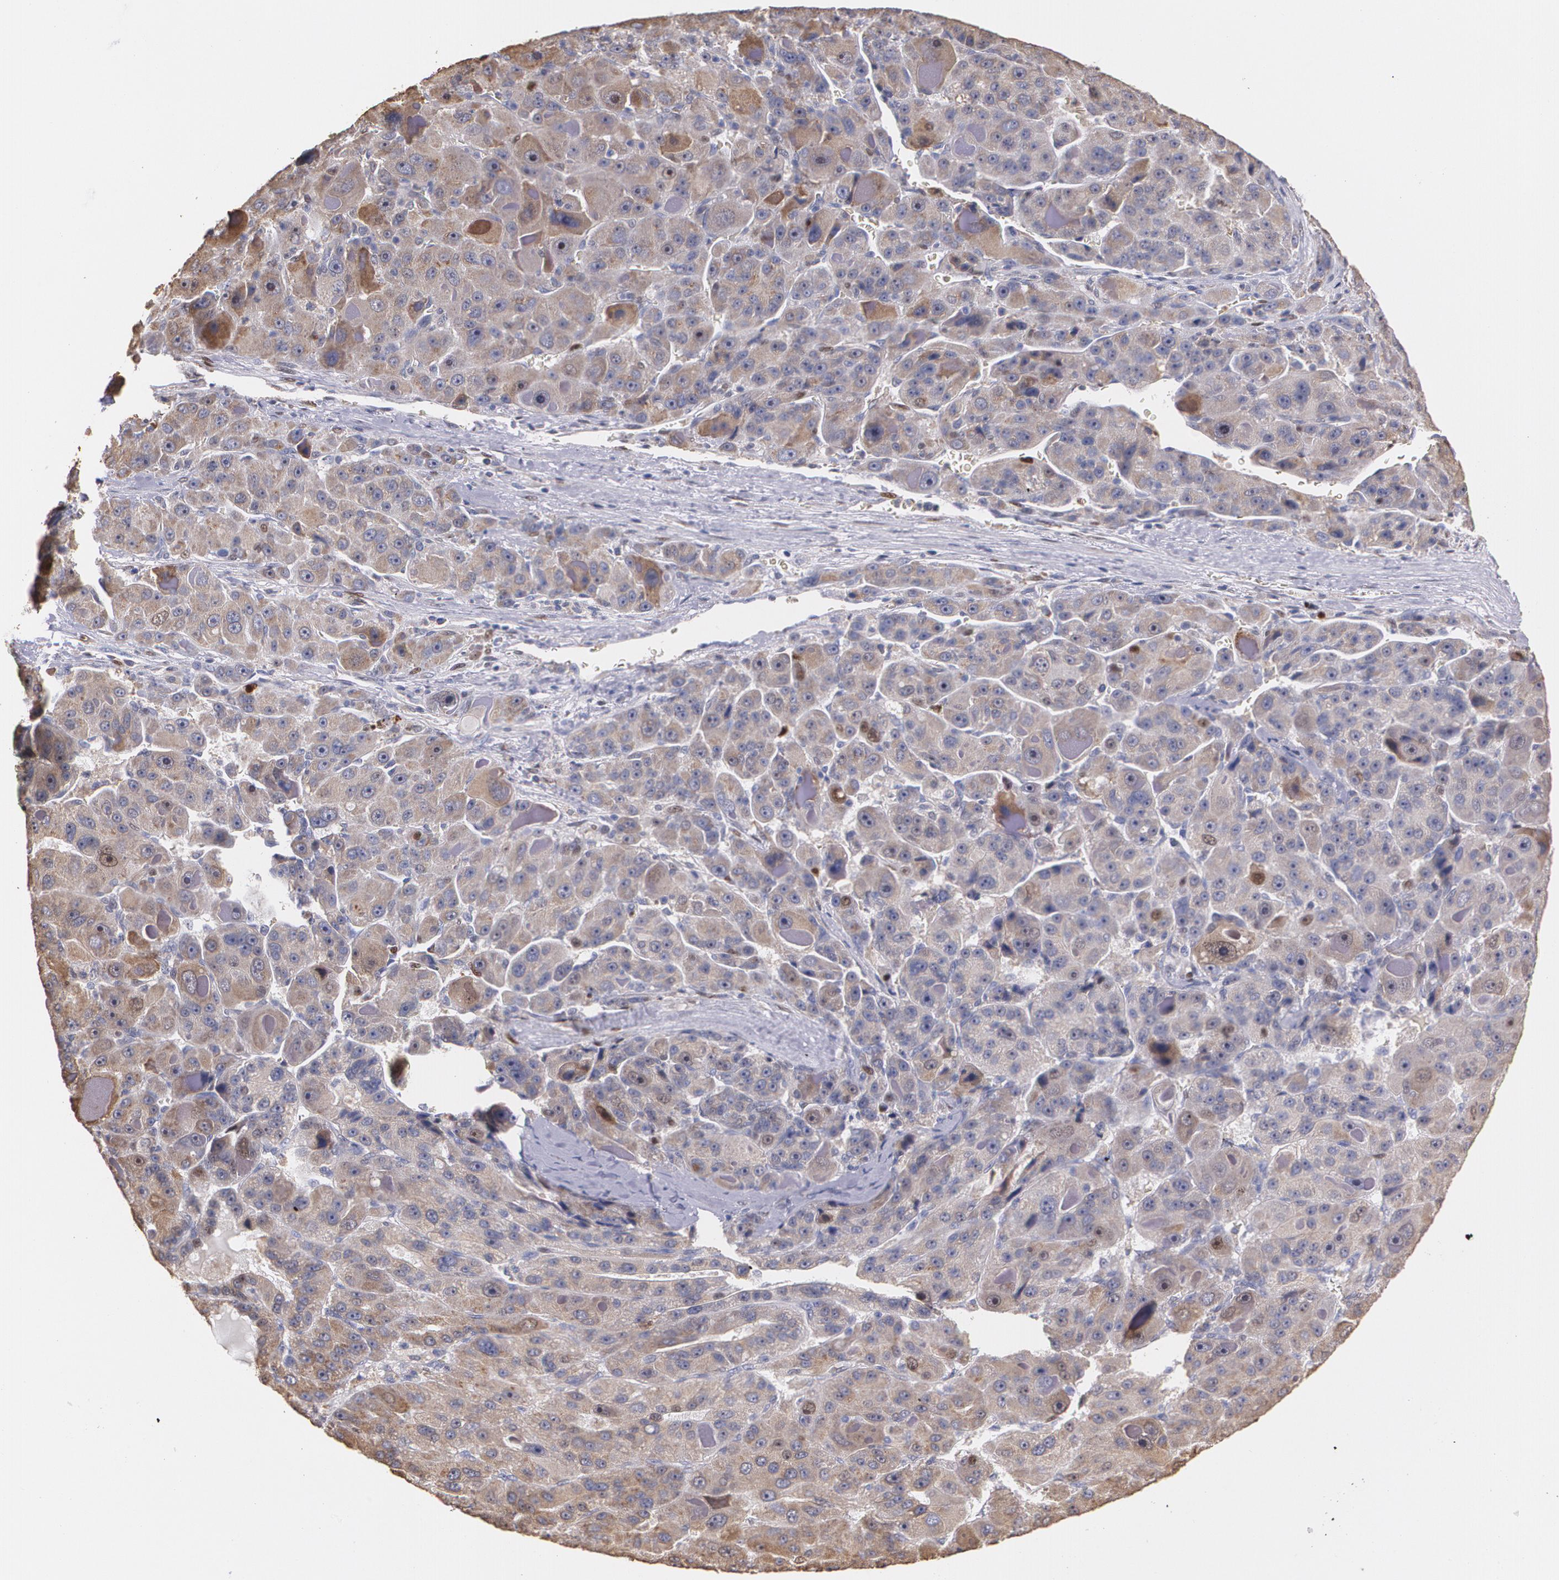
{"staining": {"intensity": "moderate", "quantity": ">75%", "location": "cytoplasmic/membranous"}, "tissue": "liver cancer", "cell_type": "Tumor cells", "image_type": "cancer", "snomed": [{"axis": "morphology", "description": "Carcinoma, Hepatocellular, NOS"}, {"axis": "topography", "description": "Liver"}], "caption": "This histopathology image exhibits immunohistochemistry (IHC) staining of human hepatocellular carcinoma (liver), with medium moderate cytoplasmic/membranous positivity in about >75% of tumor cells.", "gene": "ATF3", "patient": {"sex": "male", "age": 76}}